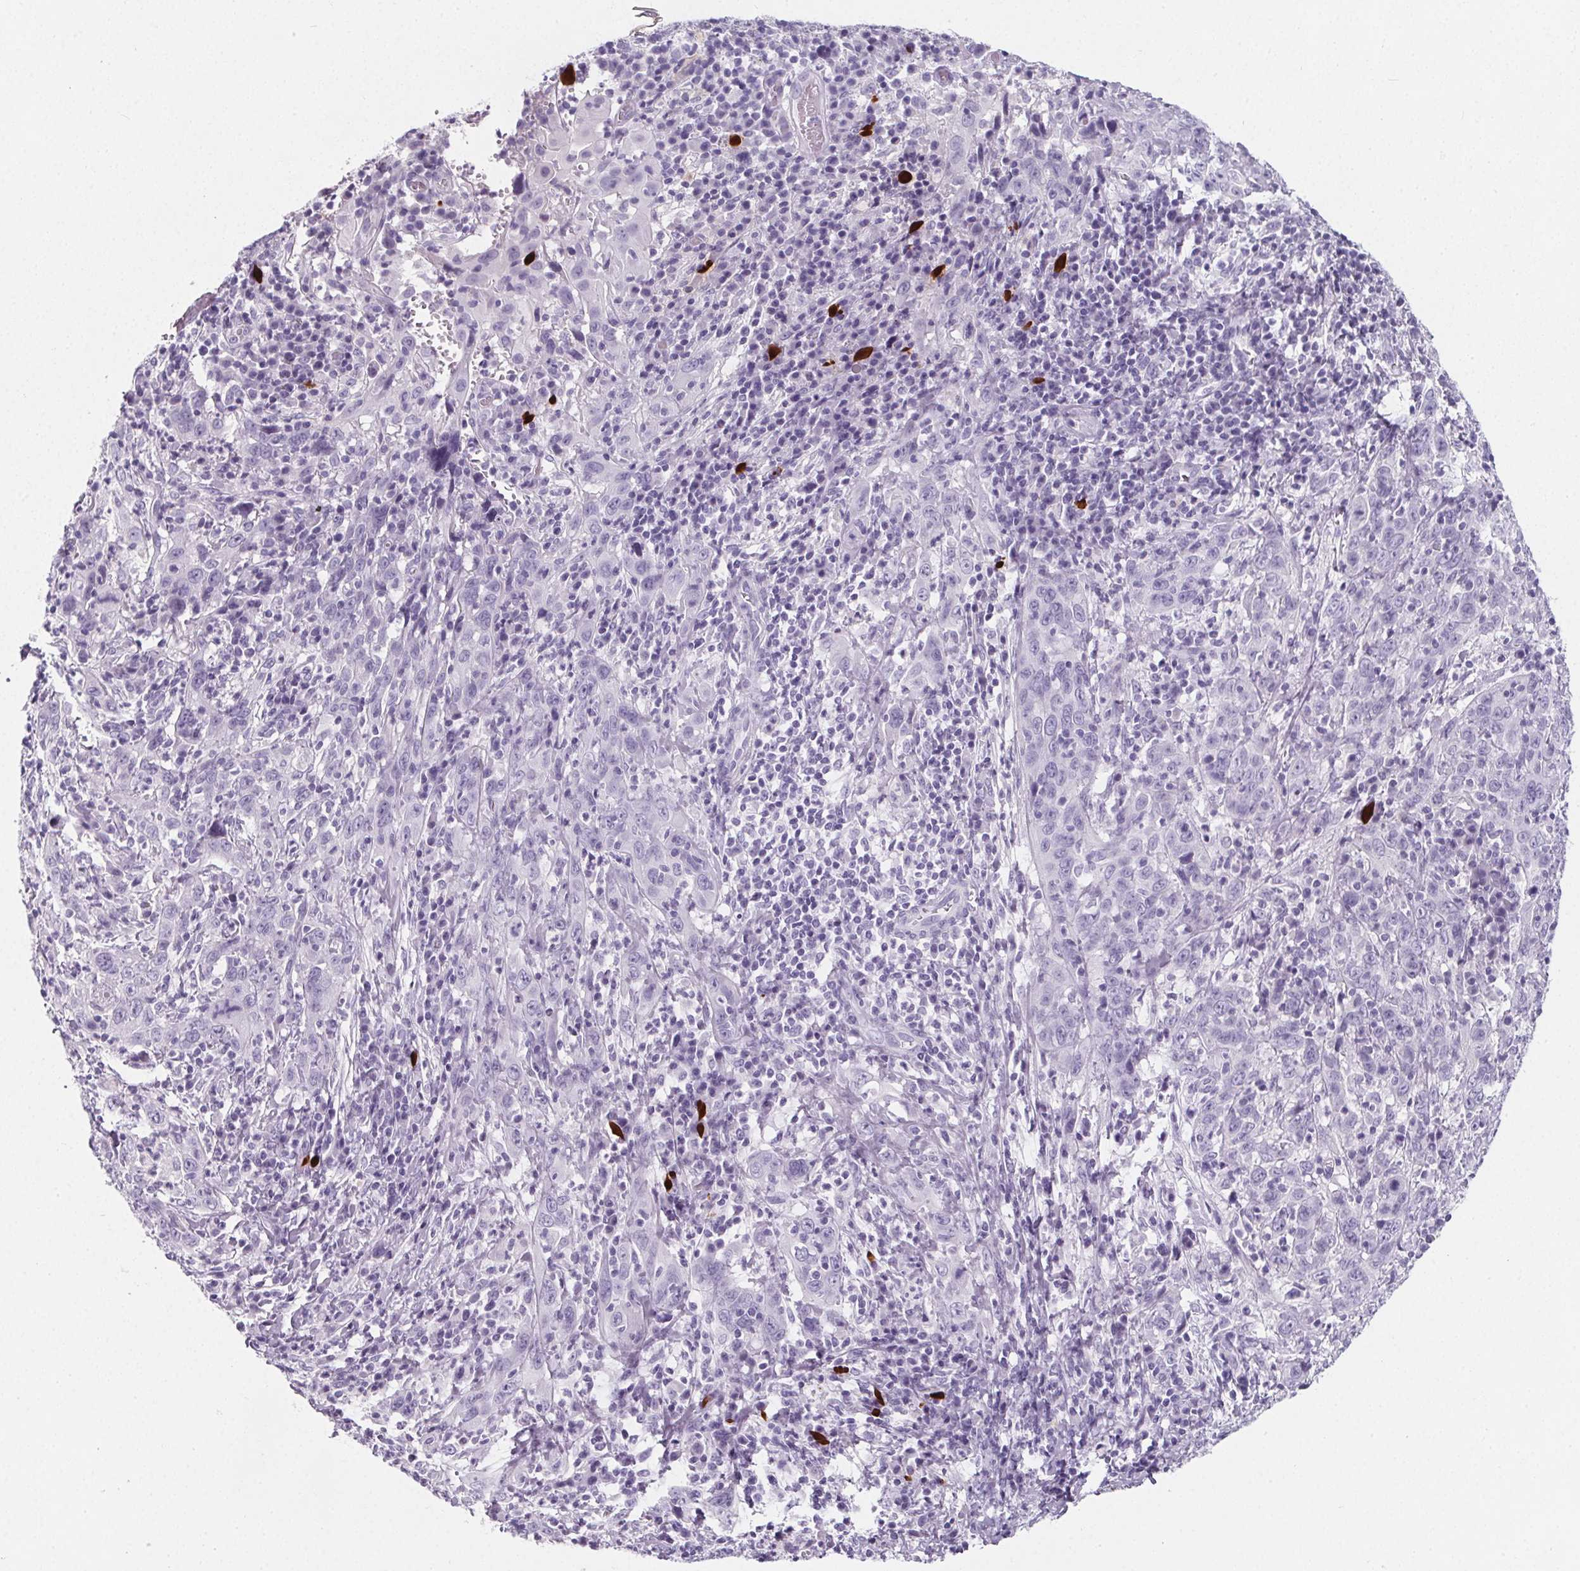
{"staining": {"intensity": "negative", "quantity": "none", "location": "none"}, "tissue": "cervical cancer", "cell_type": "Tumor cells", "image_type": "cancer", "snomed": [{"axis": "morphology", "description": "Squamous cell carcinoma, NOS"}, {"axis": "topography", "description": "Cervix"}], "caption": "This is a histopathology image of immunohistochemistry (IHC) staining of cervical cancer, which shows no staining in tumor cells. (Stains: DAB immunohistochemistry with hematoxylin counter stain, Microscopy: brightfield microscopy at high magnification).", "gene": "ADRB1", "patient": {"sex": "female", "age": 46}}